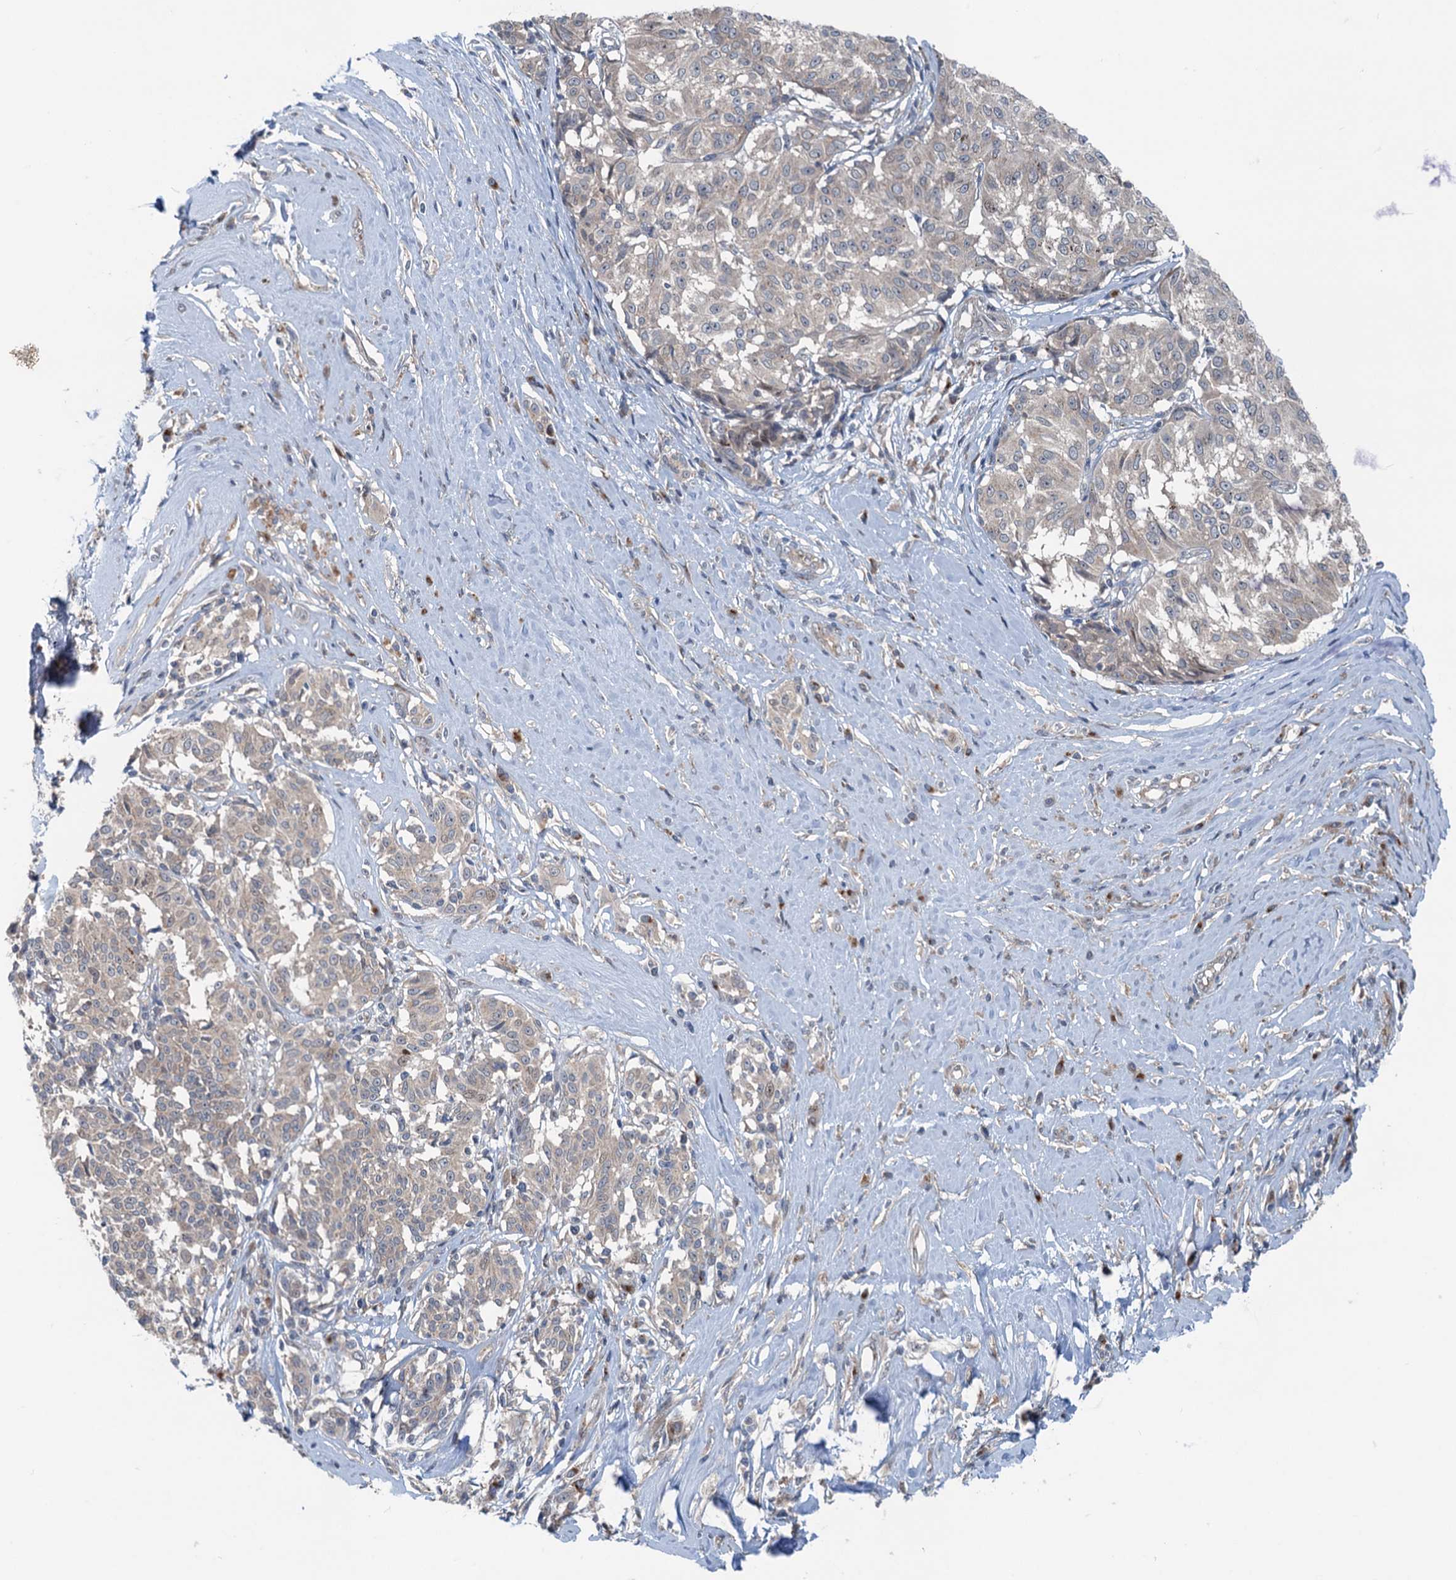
{"staining": {"intensity": "negative", "quantity": "none", "location": "none"}, "tissue": "melanoma", "cell_type": "Tumor cells", "image_type": "cancer", "snomed": [{"axis": "morphology", "description": "Malignant melanoma, NOS"}, {"axis": "topography", "description": "Skin"}], "caption": "Immunohistochemistry (IHC) histopathology image of neoplastic tissue: melanoma stained with DAB (3,3'-diaminobenzidine) reveals no significant protein expression in tumor cells.", "gene": "DYNC2I2", "patient": {"sex": "female", "age": 72}}